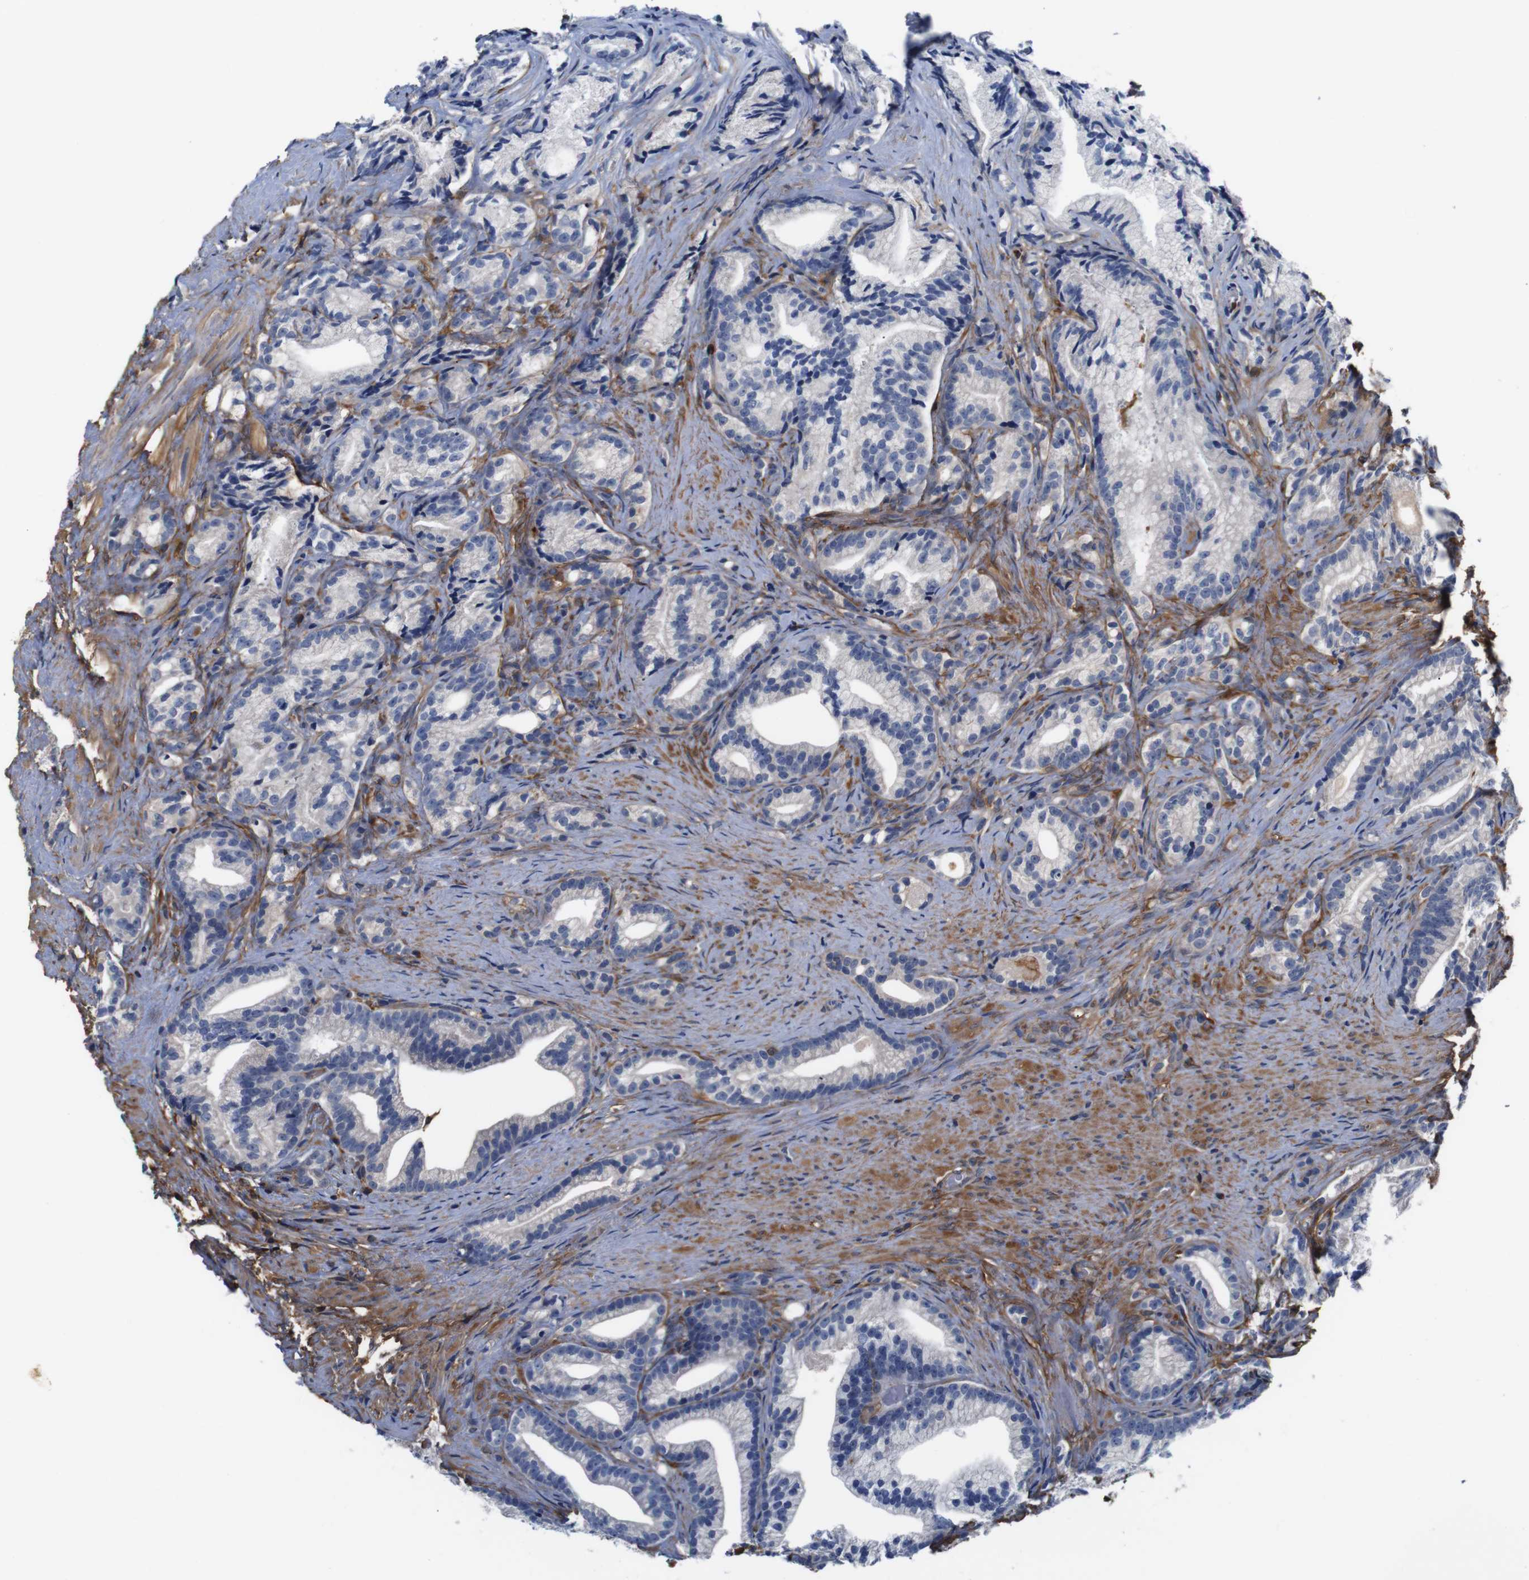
{"staining": {"intensity": "negative", "quantity": "none", "location": "none"}, "tissue": "prostate cancer", "cell_type": "Tumor cells", "image_type": "cancer", "snomed": [{"axis": "morphology", "description": "Adenocarcinoma, Low grade"}, {"axis": "topography", "description": "Prostate"}], "caption": "DAB immunohistochemical staining of low-grade adenocarcinoma (prostate) reveals no significant positivity in tumor cells.", "gene": "PI4KA", "patient": {"sex": "male", "age": 89}}